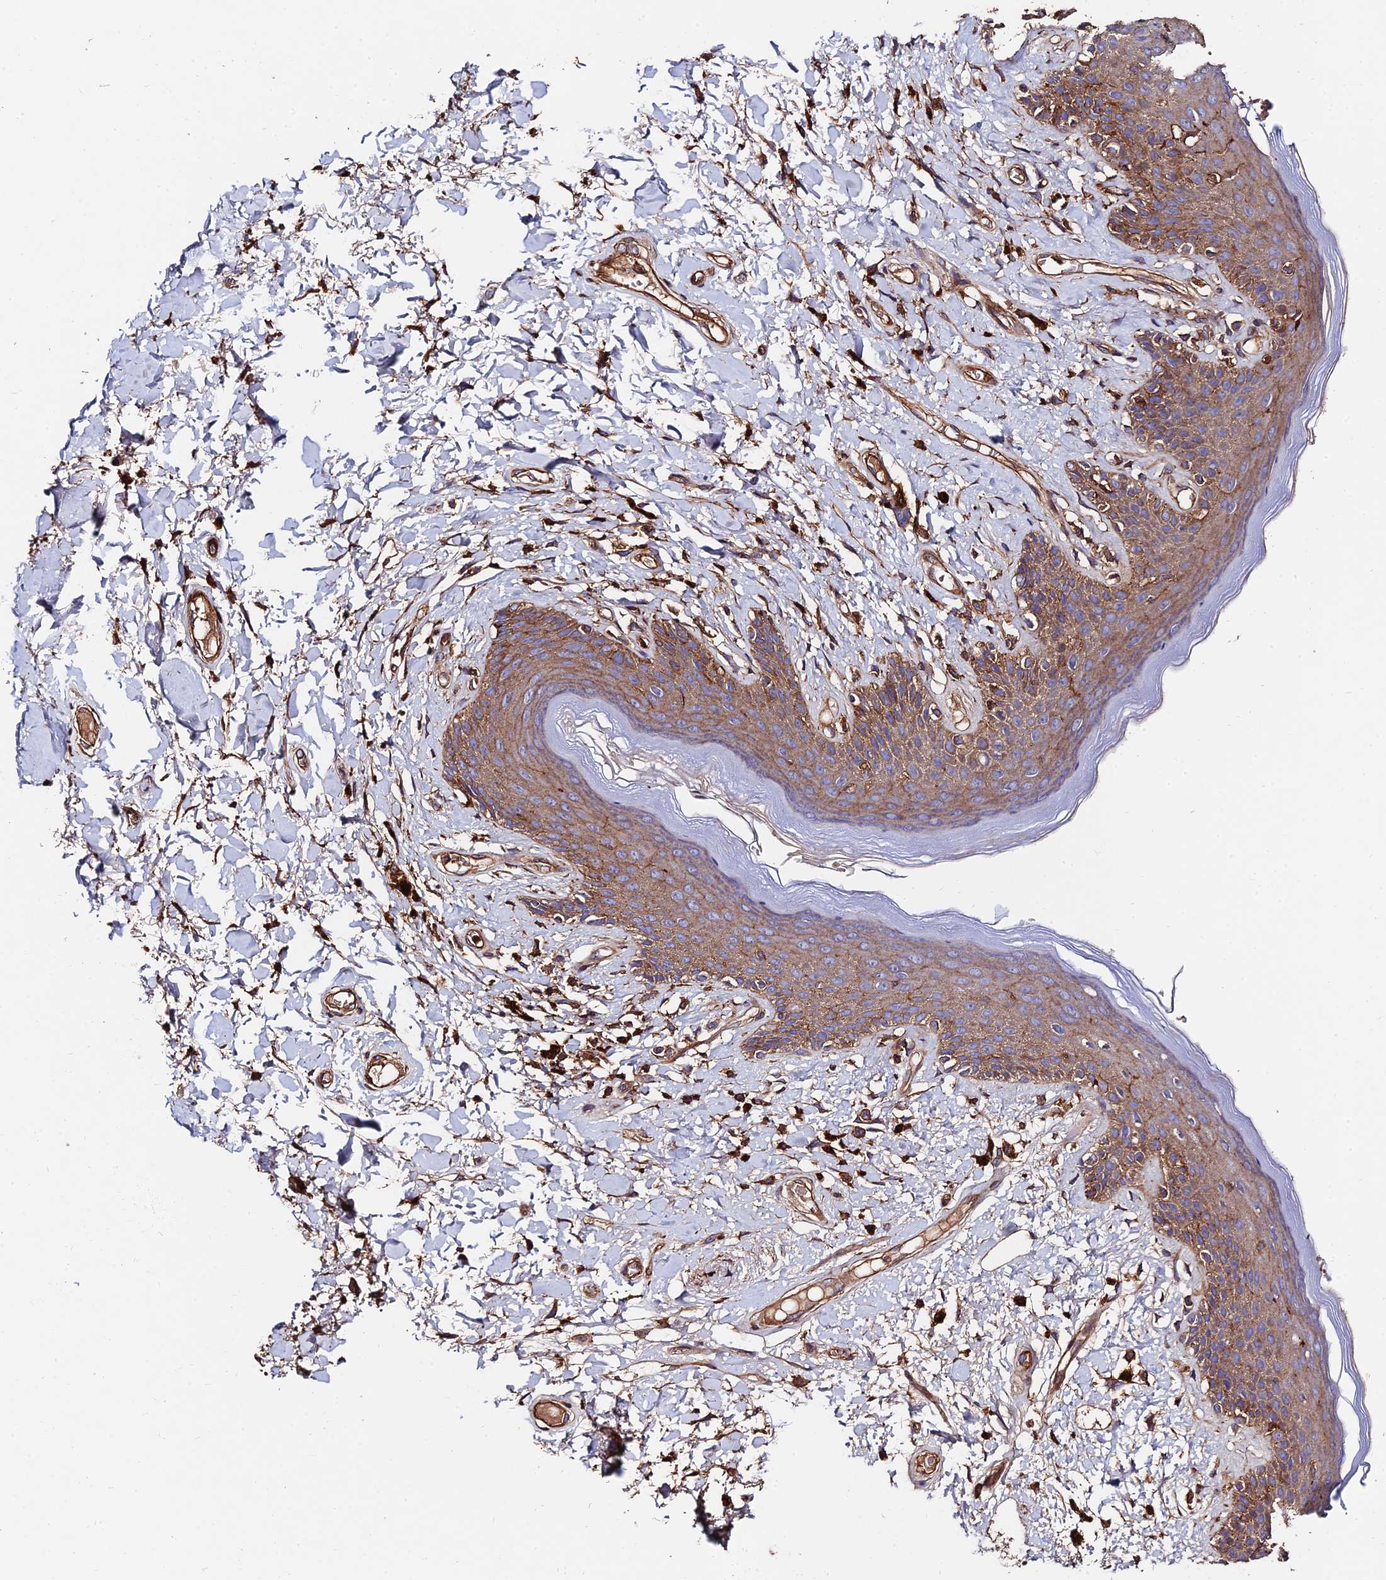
{"staining": {"intensity": "moderate", "quantity": ">75%", "location": "cytoplasmic/membranous"}, "tissue": "skin", "cell_type": "Epidermal cells", "image_type": "normal", "snomed": [{"axis": "morphology", "description": "Normal tissue, NOS"}, {"axis": "topography", "description": "Anal"}], "caption": "Approximately >75% of epidermal cells in normal skin display moderate cytoplasmic/membranous protein positivity as visualized by brown immunohistochemical staining.", "gene": "EXT1", "patient": {"sex": "female", "age": 78}}